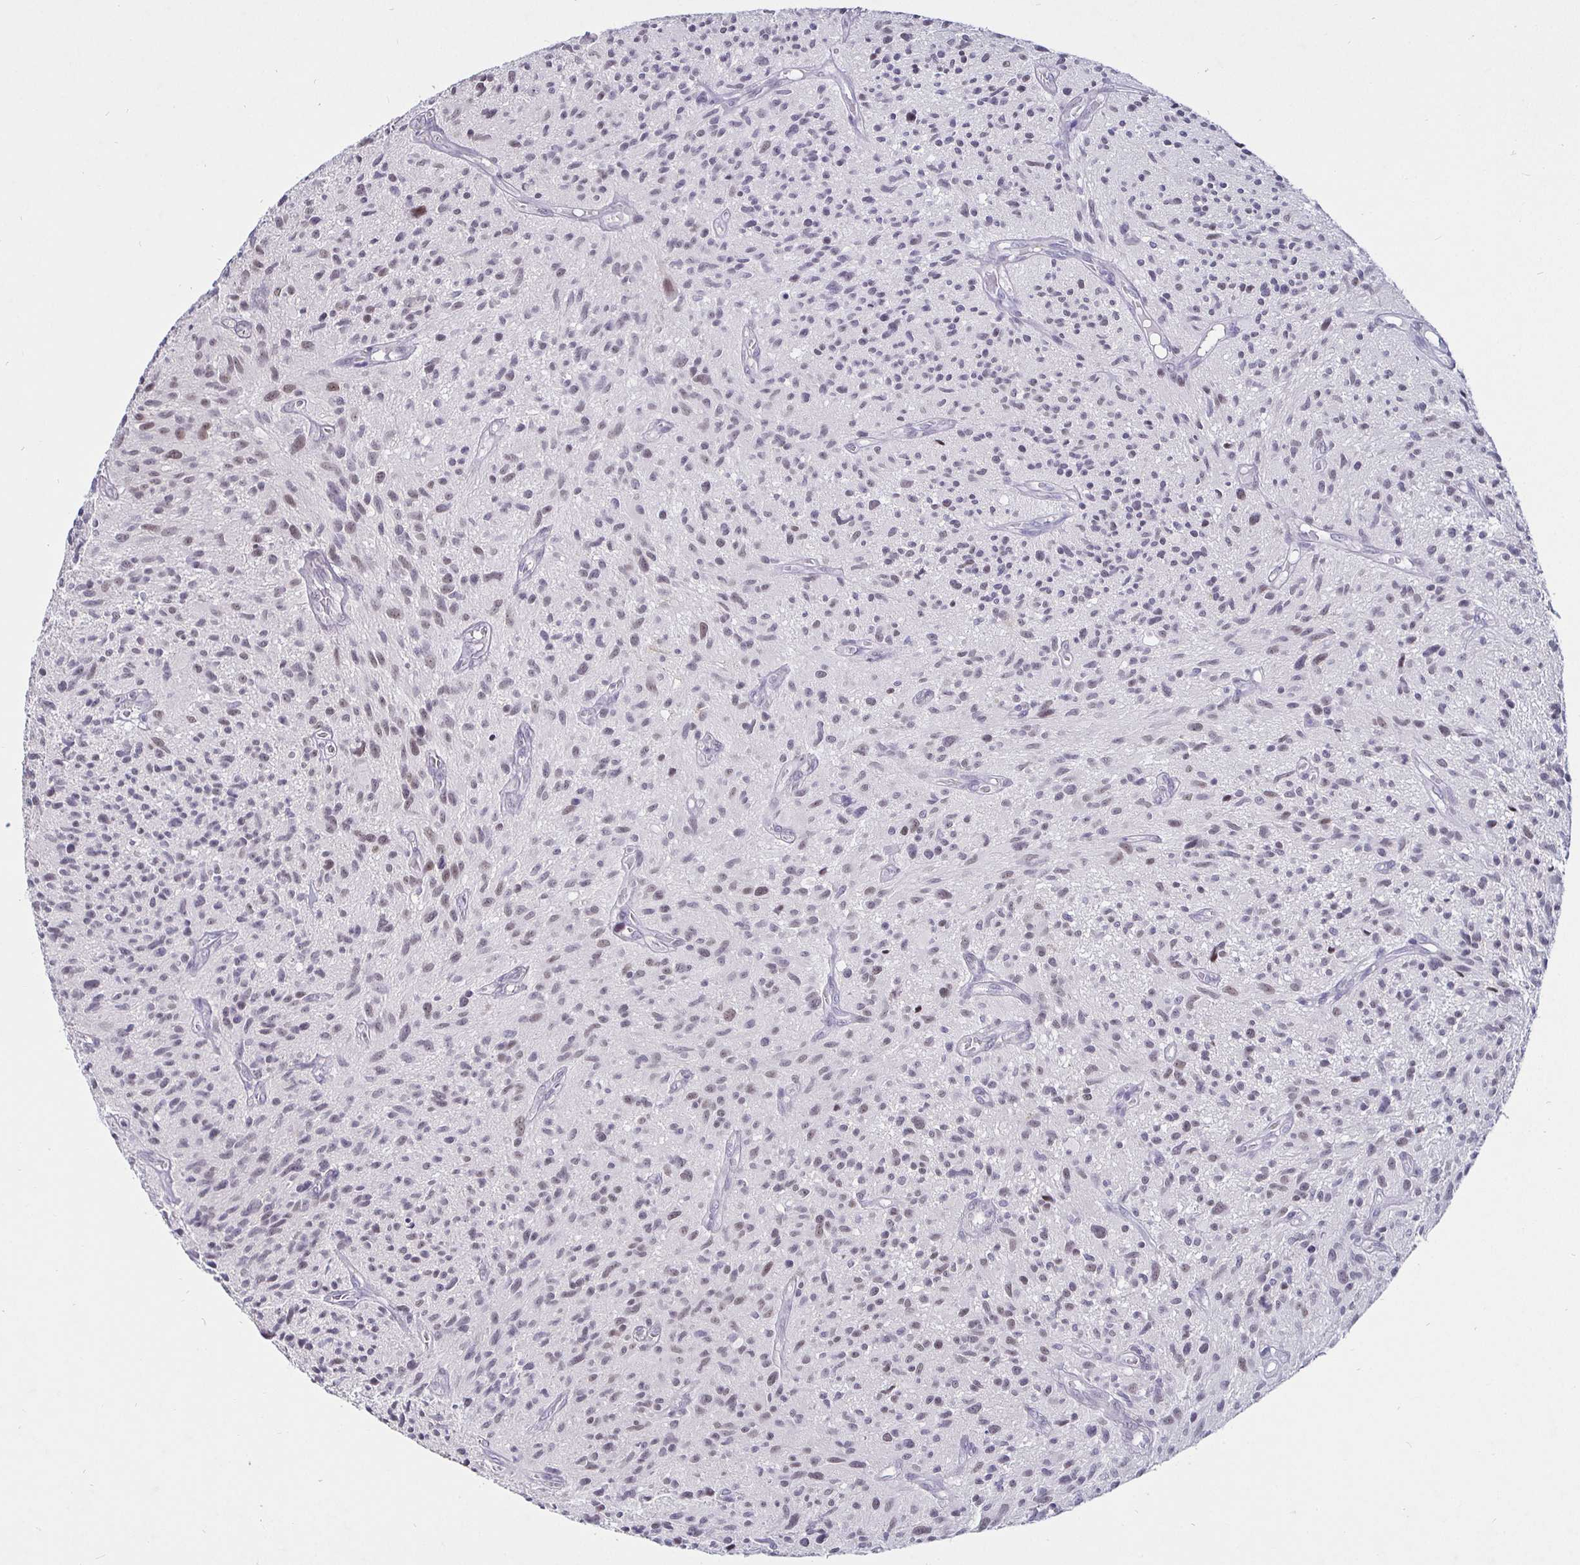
{"staining": {"intensity": "weak", "quantity": "25%-75%", "location": "nuclear"}, "tissue": "glioma", "cell_type": "Tumor cells", "image_type": "cancer", "snomed": [{"axis": "morphology", "description": "Glioma, malignant, High grade"}, {"axis": "topography", "description": "Brain"}], "caption": "Human malignant glioma (high-grade) stained with a brown dye shows weak nuclear positive expression in approximately 25%-75% of tumor cells.", "gene": "MLH1", "patient": {"sex": "male", "age": 75}}